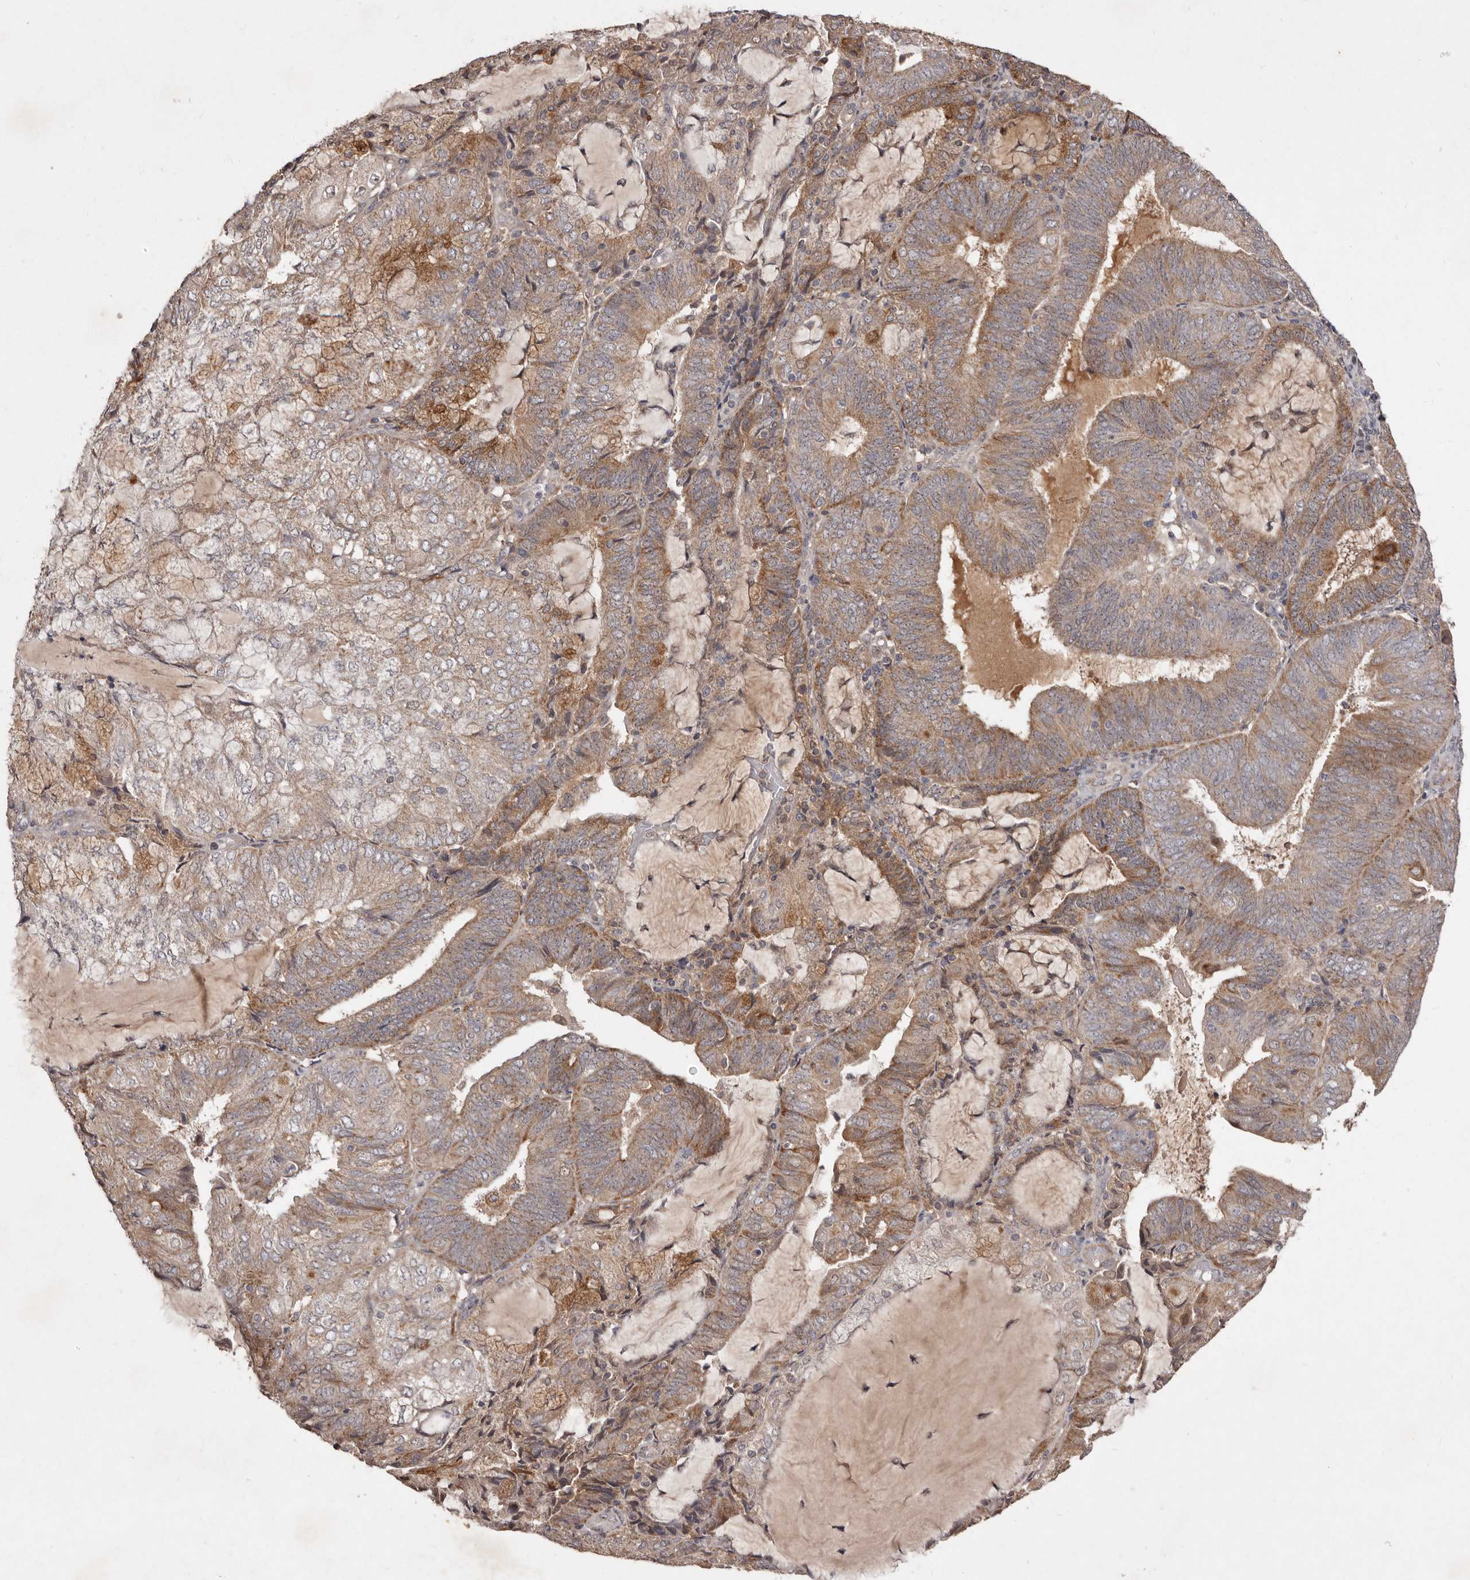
{"staining": {"intensity": "moderate", "quantity": ">75%", "location": "cytoplasmic/membranous"}, "tissue": "endometrial cancer", "cell_type": "Tumor cells", "image_type": "cancer", "snomed": [{"axis": "morphology", "description": "Adenocarcinoma, NOS"}, {"axis": "topography", "description": "Endometrium"}], "caption": "Endometrial adenocarcinoma was stained to show a protein in brown. There is medium levels of moderate cytoplasmic/membranous positivity in about >75% of tumor cells.", "gene": "FLAD1", "patient": {"sex": "female", "age": 81}}